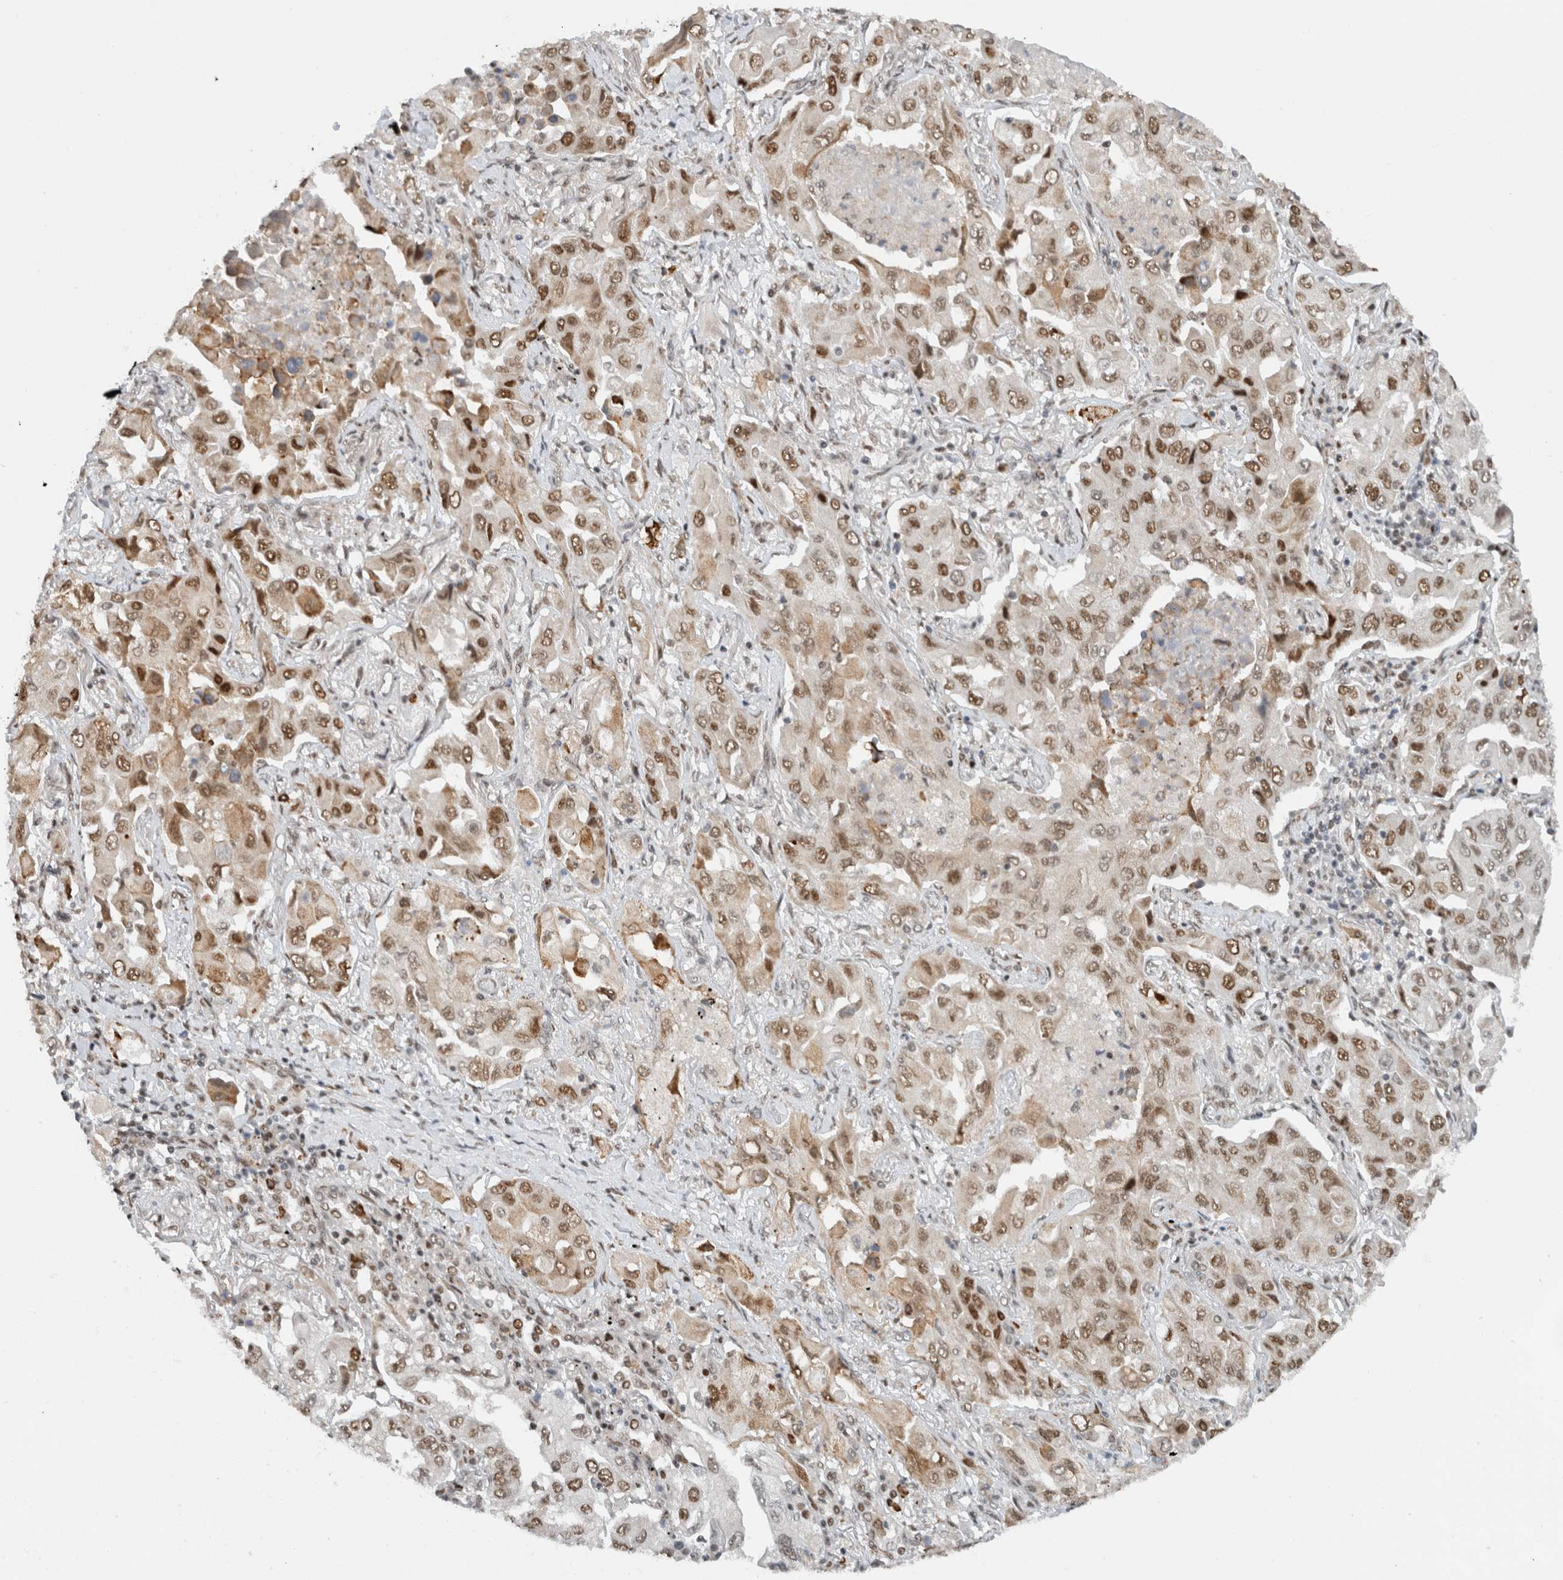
{"staining": {"intensity": "moderate", "quantity": ">75%", "location": "nuclear"}, "tissue": "lung cancer", "cell_type": "Tumor cells", "image_type": "cancer", "snomed": [{"axis": "morphology", "description": "Adenocarcinoma, NOS"}, {"axis": "topography", "description": "Lung"}], "caption": "A photomicrograph showing moderate nuclear expression in about >75% of tumor cells in lung cancer (adenocarcinoma), as visualized by brown immunohistochemical staining.", "gene": "HNRNPR", "patient": {"sex": "female", "age": 65}}